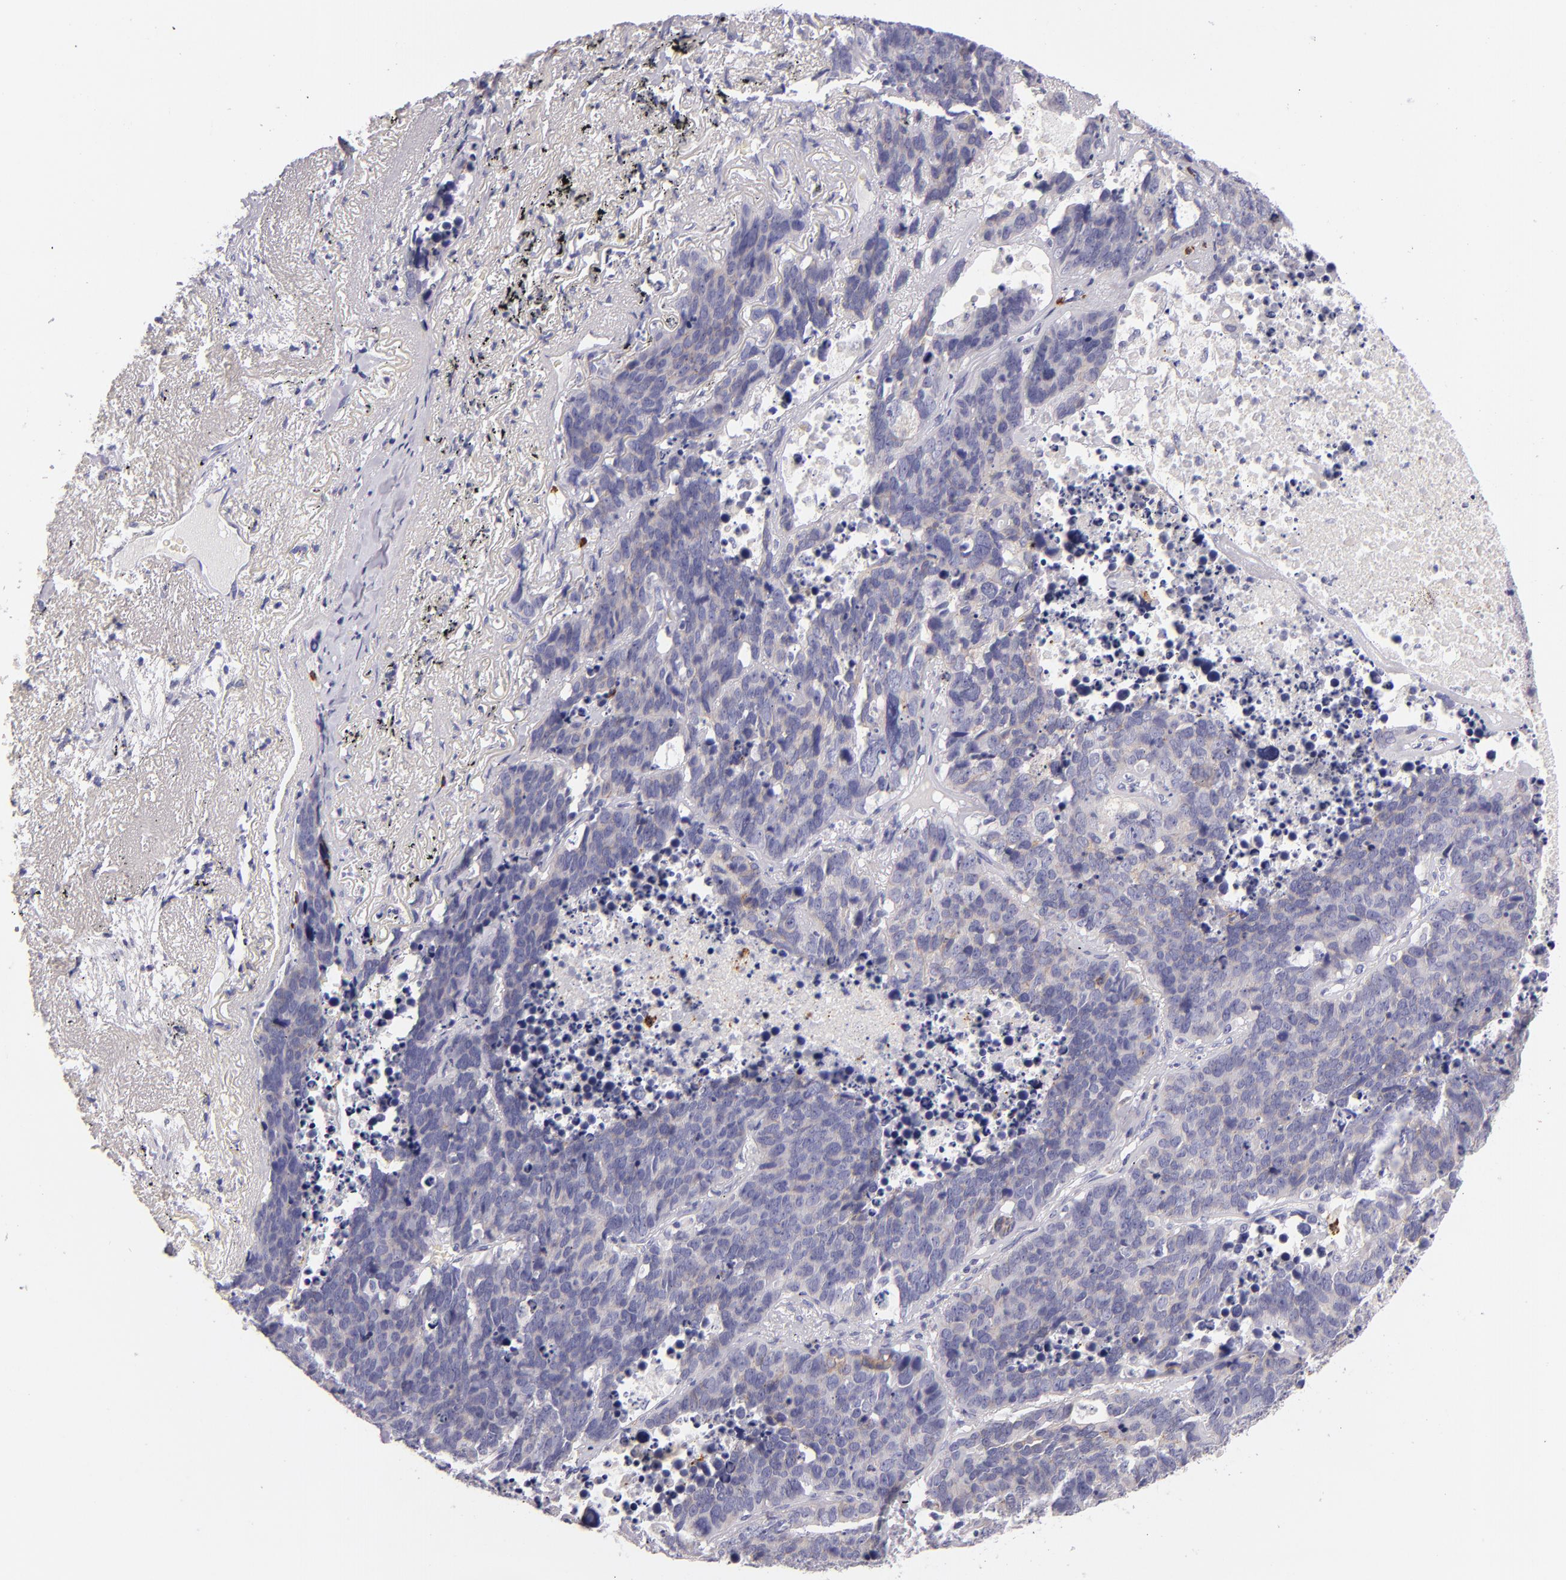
{"staining": {"intensity": "weak", "quantity": "<25%", "location": "cytoplasmic/membranous"}, "tissue": "lung cancer", "cell_type": "Tumor cells", "image_type": "cancer", "snomed": [{"axis": "morphology", "description": "Carcinoid, malignant, NOS"}, {"axis": "topography", "description": "Lung"}], "caption": "The image exhibits no significant expression in tumor cells of carcinoid (malignant) (lung).", "gene": "CDH3", "patient": {"sex": "male", "age": 60}}